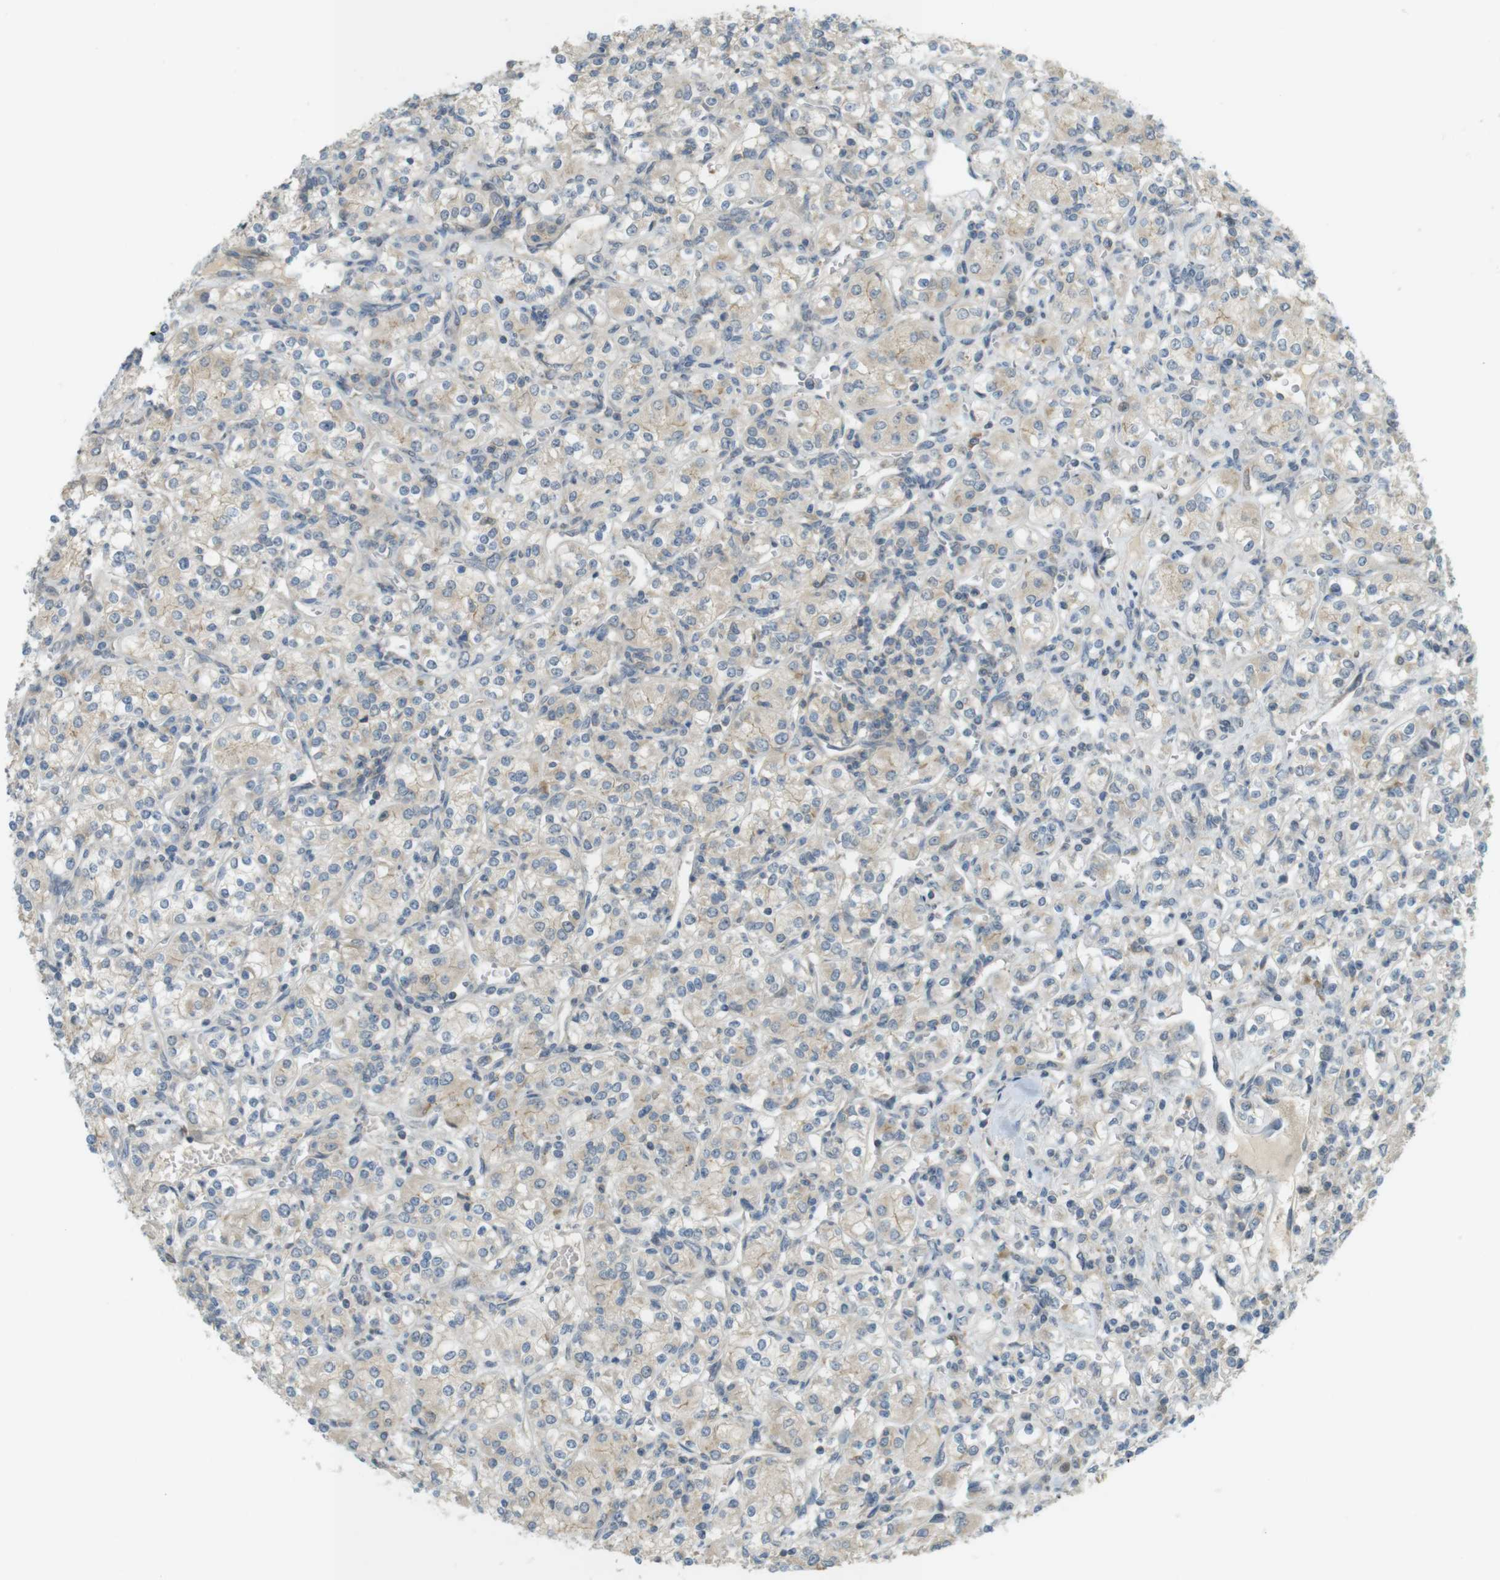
{"staining": {"intensity": "weak", "quantity": "<25%", "location": "cytoplasmic/membranous"}, "tissue": "renal cancer", "cell_type": "Tumor cells", "image_type": "cancer", "snomed": [{"axis": "morphology", "description": "Adenocarcinoma, NOS"}, {"axis": "topography", "description": "Kidney"}], "caption": "Renal adenocarcinoma stained for a protein using immunohistochemistry demonstrates no expression tumor cells.", "gene": "CLRN3", "patient": {"sex": "male", "age": 77}}